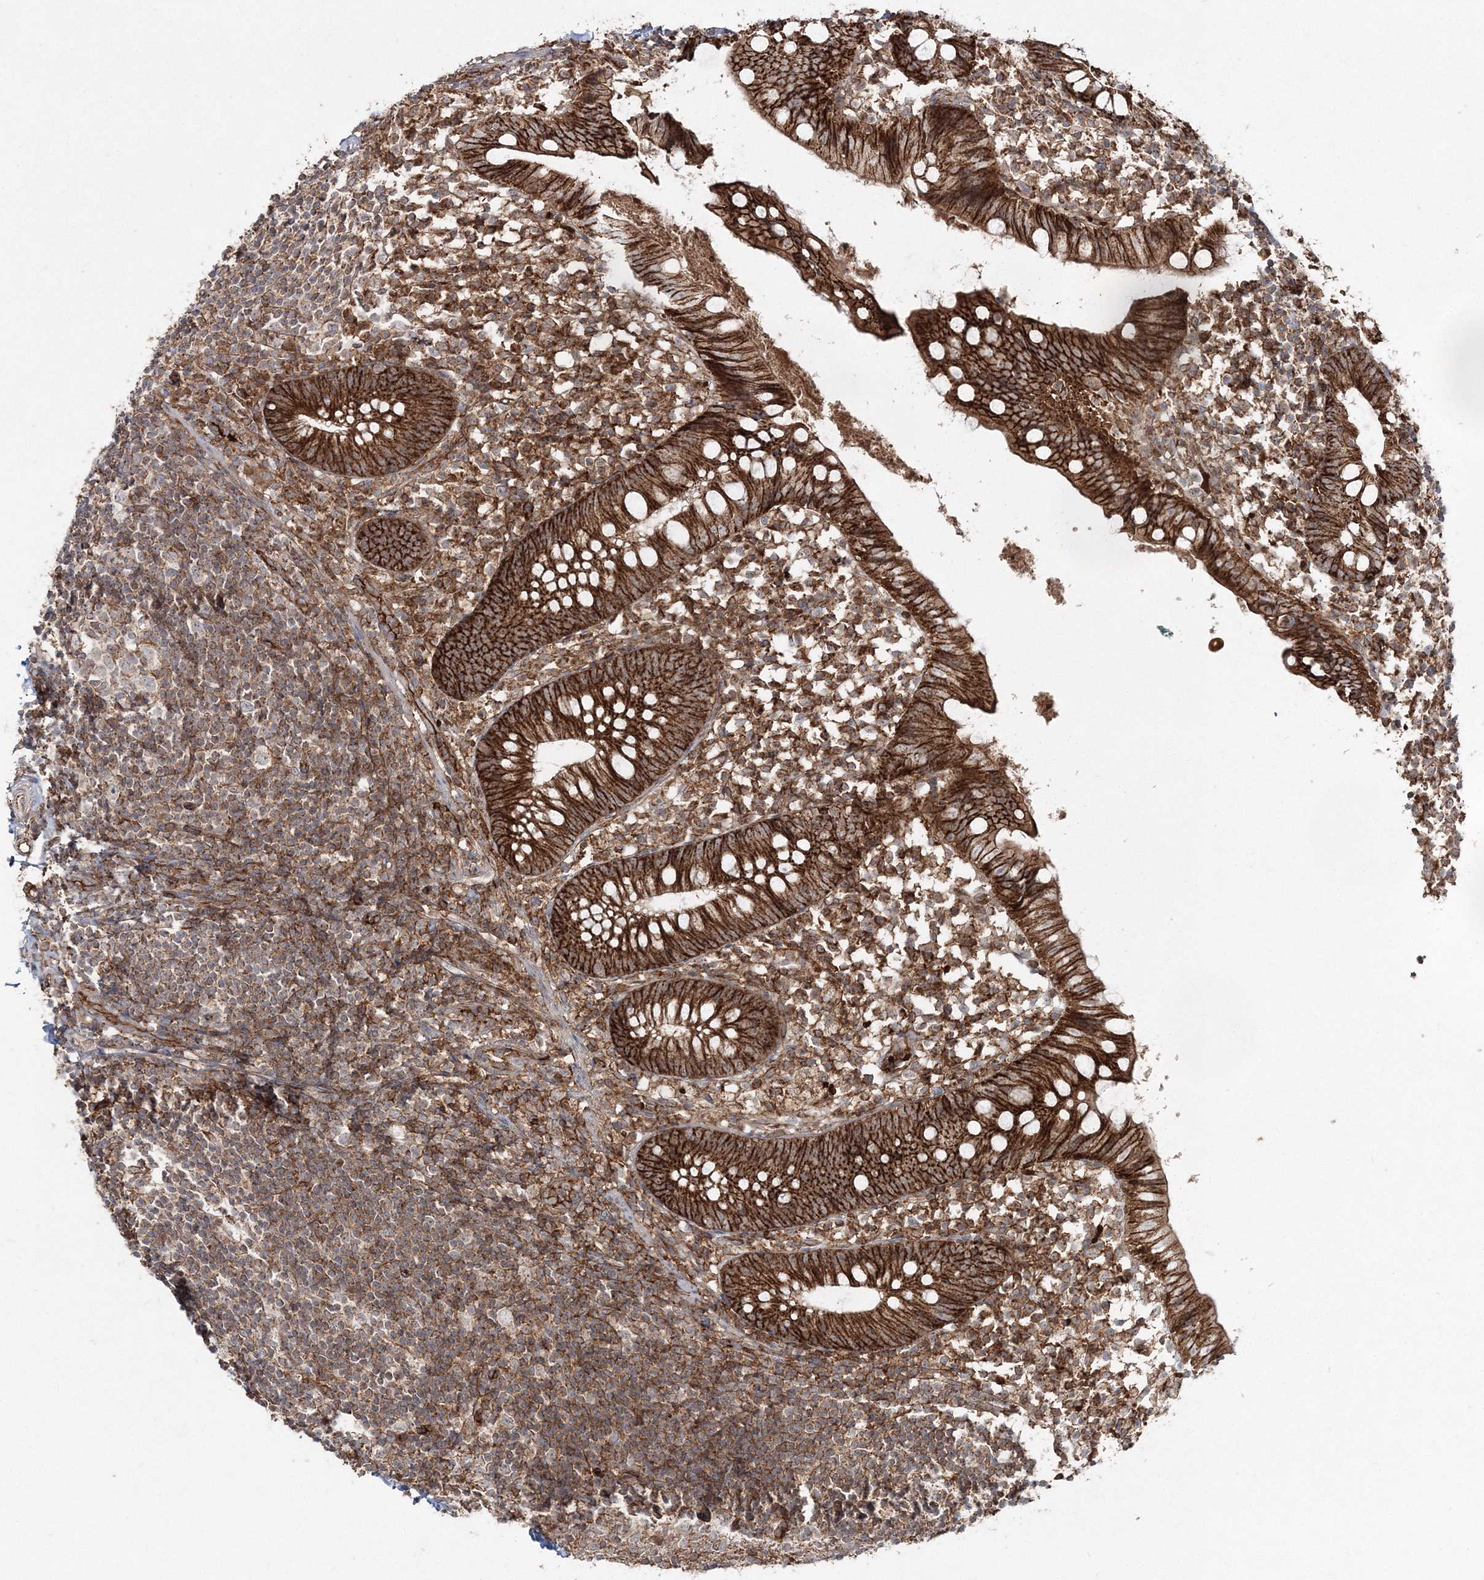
{"staining": {"intensity": "strong", "quantity": ">75%", "location": "cytoplasmic/membranous"}, "tissue": "appendix", "cell_type": "Glandular cells", "image_type": "normal", "snomed": [{"axis": "morphology", "description": "Normal tissue, NOS"}, {"axis": "topography", "description": "Appendix"}], "caption": "Immunohistochemistry of benign appendix shows high levels of strong cytoplasmic/membranous positivity in approximately >75% of glandular cells.", "gene": "PCBD2", "patient": {"sex": "female", "age": 20}}